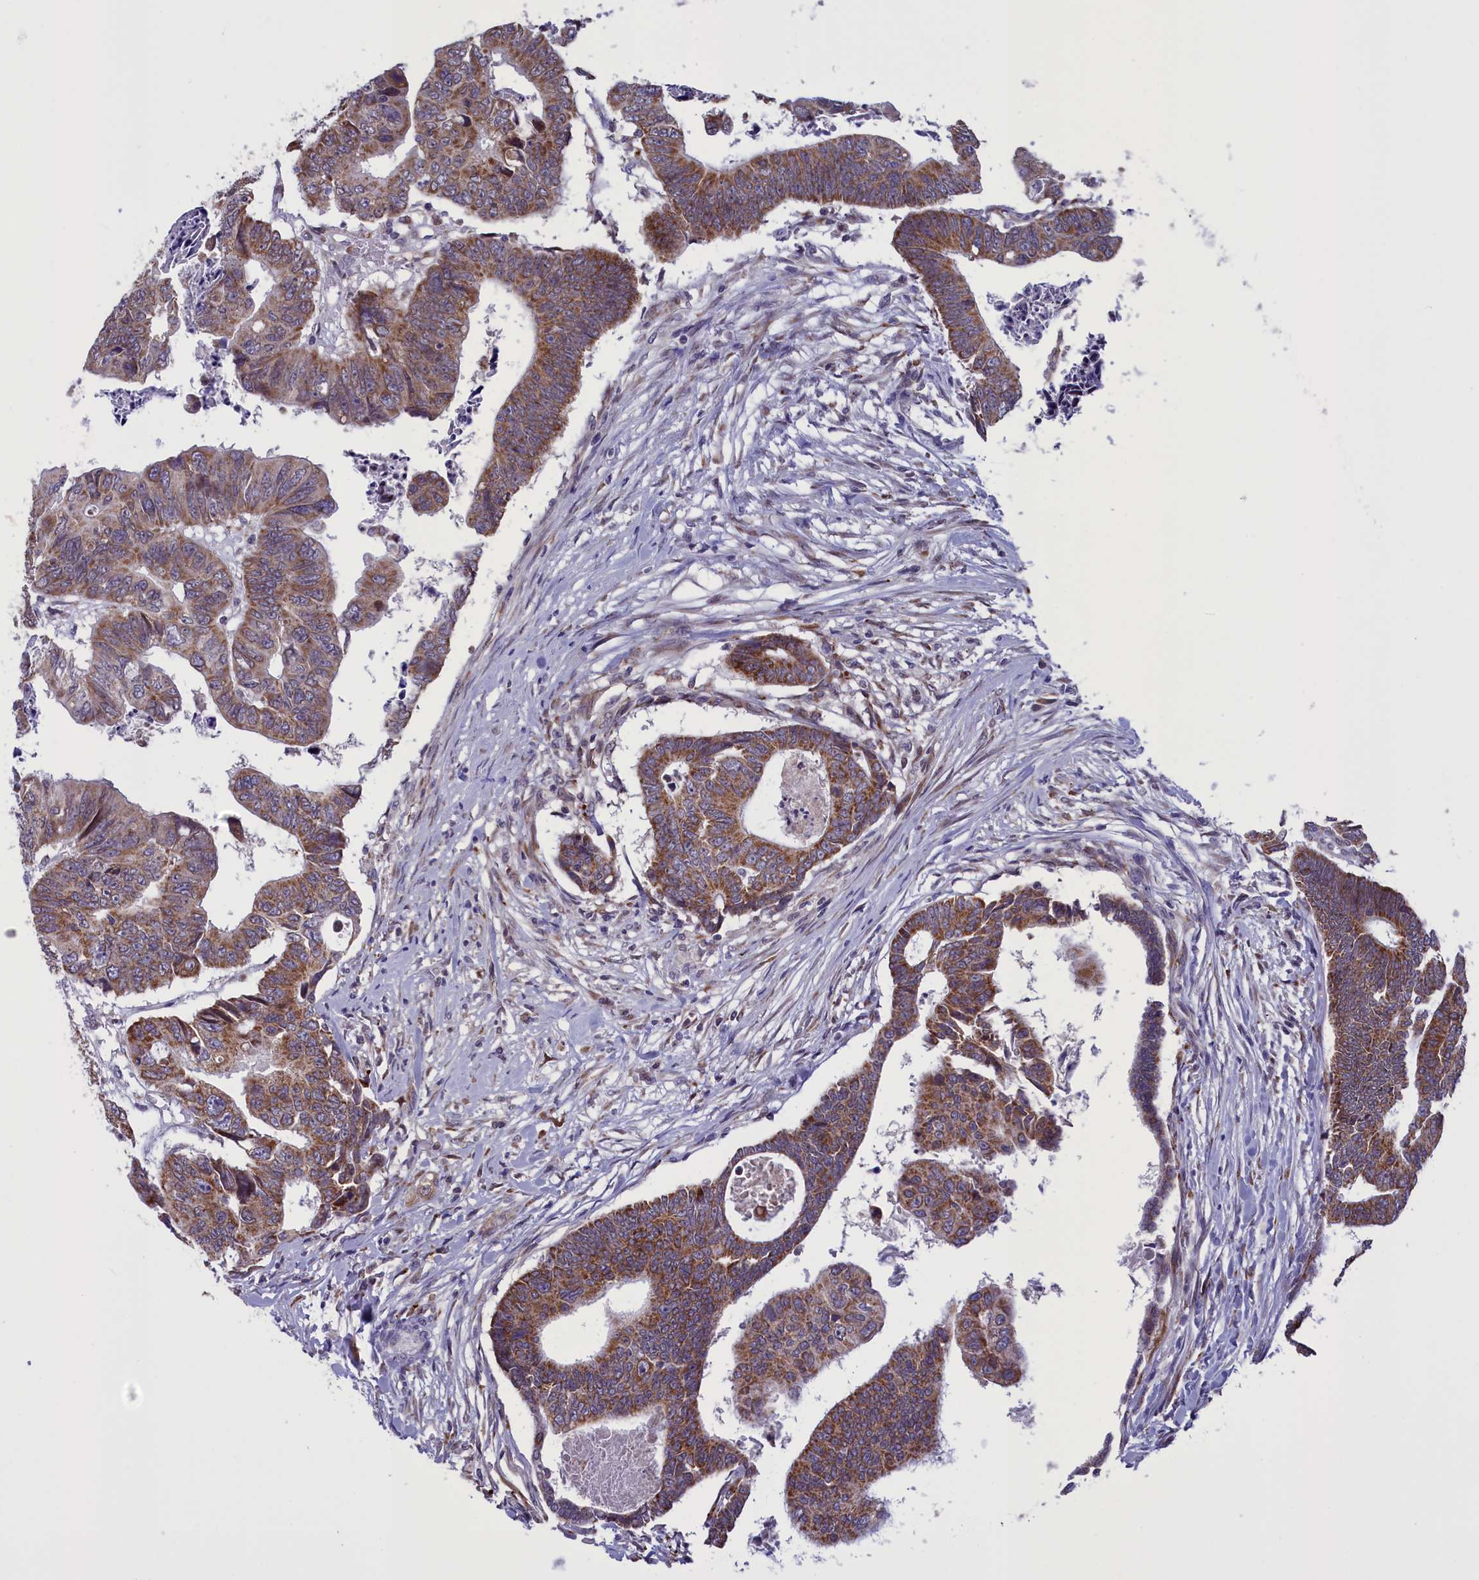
{"staining": {"intensity": "strong", "quantity": ">75%", "location": "cytoplasmic/membranous"}, "tissue": "colorectal cancer", "cell_type": "Tumor cells", "image_type": "cancer", "snomed": [{"axis": "morphology", "description": "Adenocarcinoma, NOS"}, {"axis": "topography", "description": "Rectum"}], "caption": "Colorectal cancer stained with immunohistochemistry reveals strong cytoplasmic/membranous staining in approximately >75% of tumor cells.", "gene": "PARS2", "patient": {"sex": "female", "age": 65}}